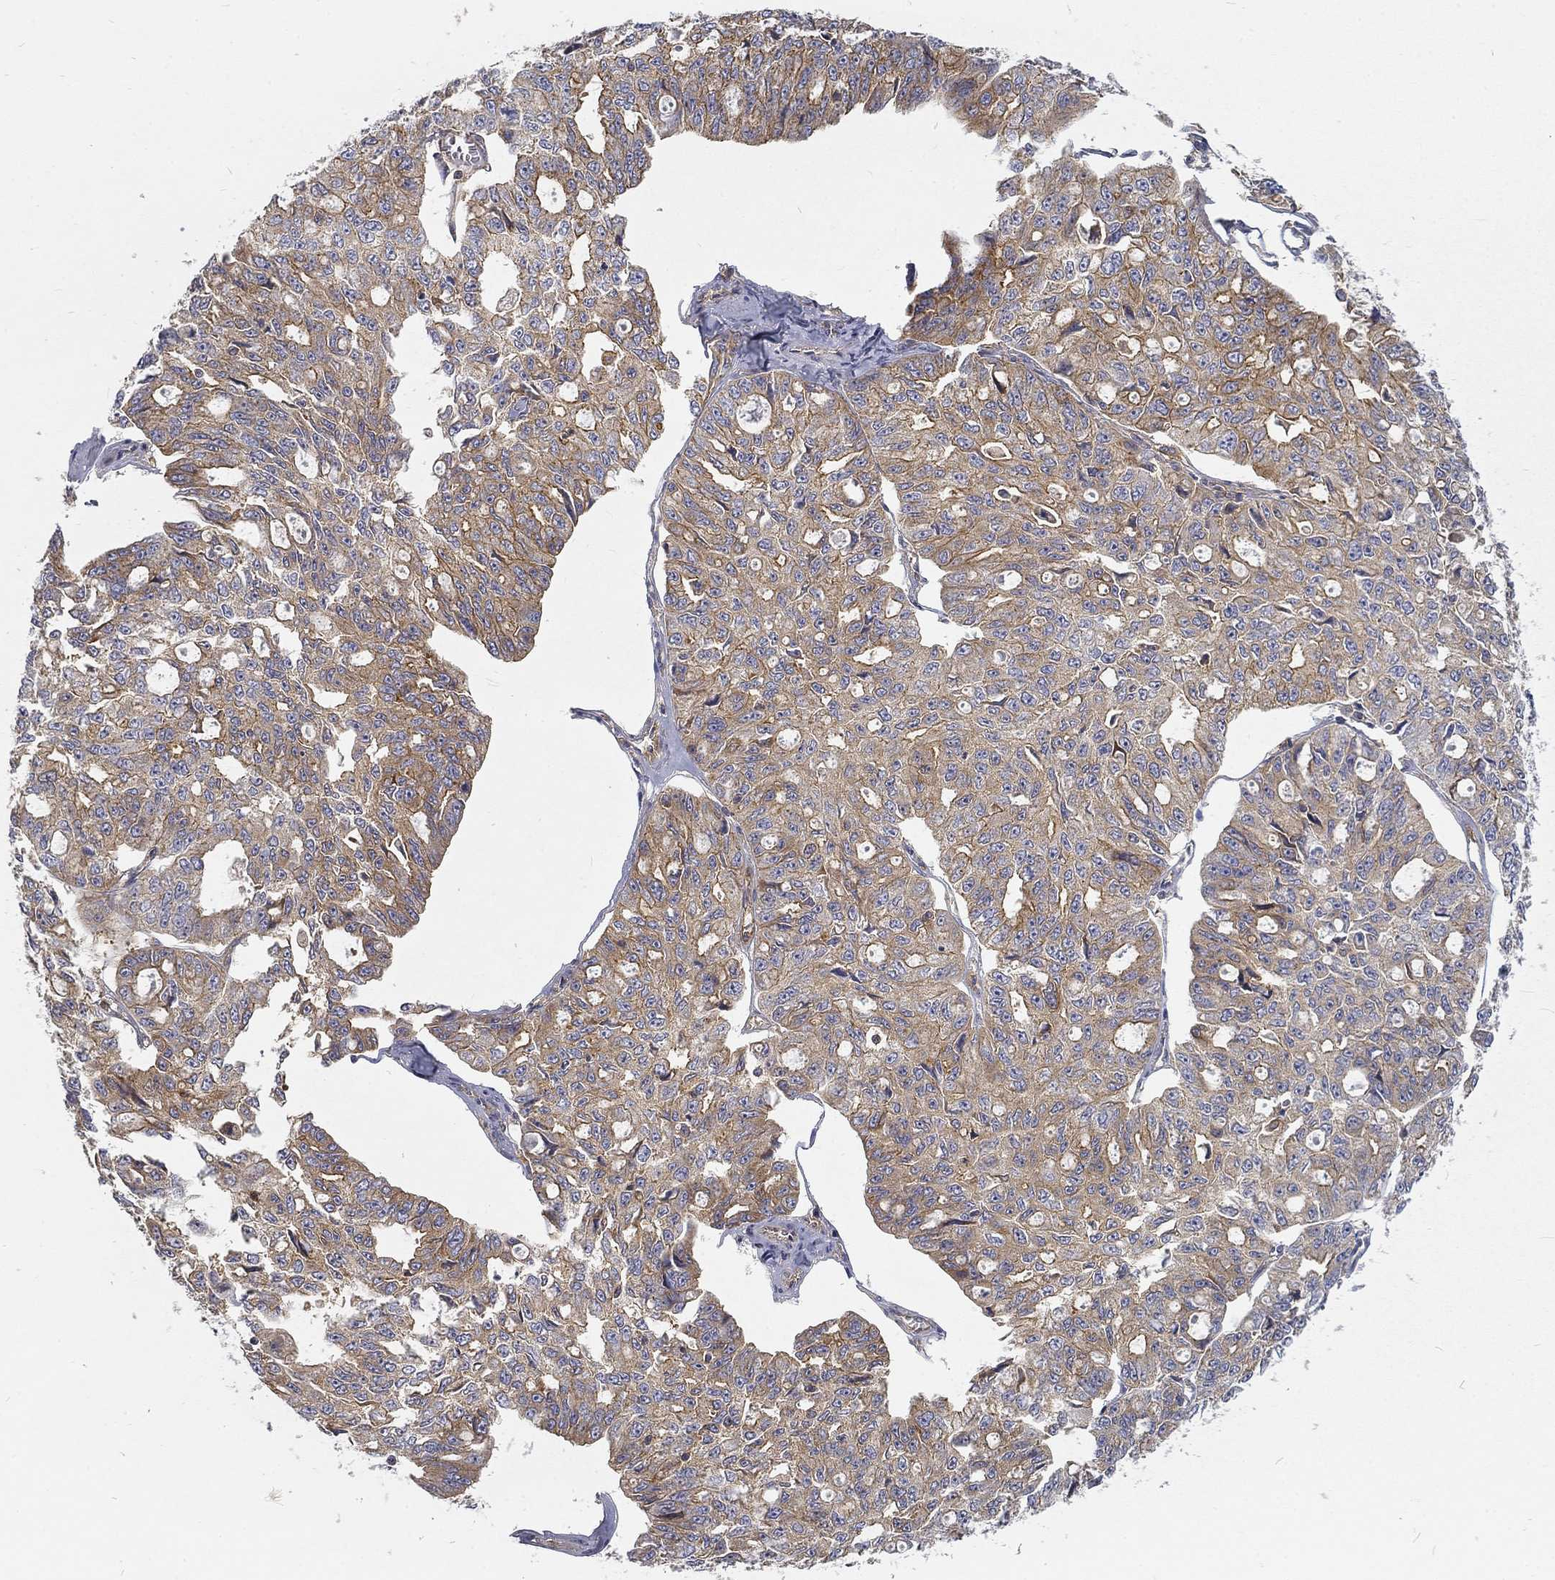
{"staining": {"intensity": "moderate", "quantity": "25%-75%", "location": "cytoplasmic/membranous"}, "tissue": "ovarian cancer", "cell_type": "Tumor cells", "image_type": "cancer", "snomed": [{"axis": "morphology", "description": "Carcinoma, endometroid"}, {"axis": "topography", "description": "Ovary"}], "caption": "Ovarian endometroid carcinoma was stained to show a protein in brown. There is medium levels of moderate cytoplasmic/membranous expression in approximately 25%-75% of tumor cells.", "gene": "MTMR11", "patient": {"sex": "female", "age": 65}}